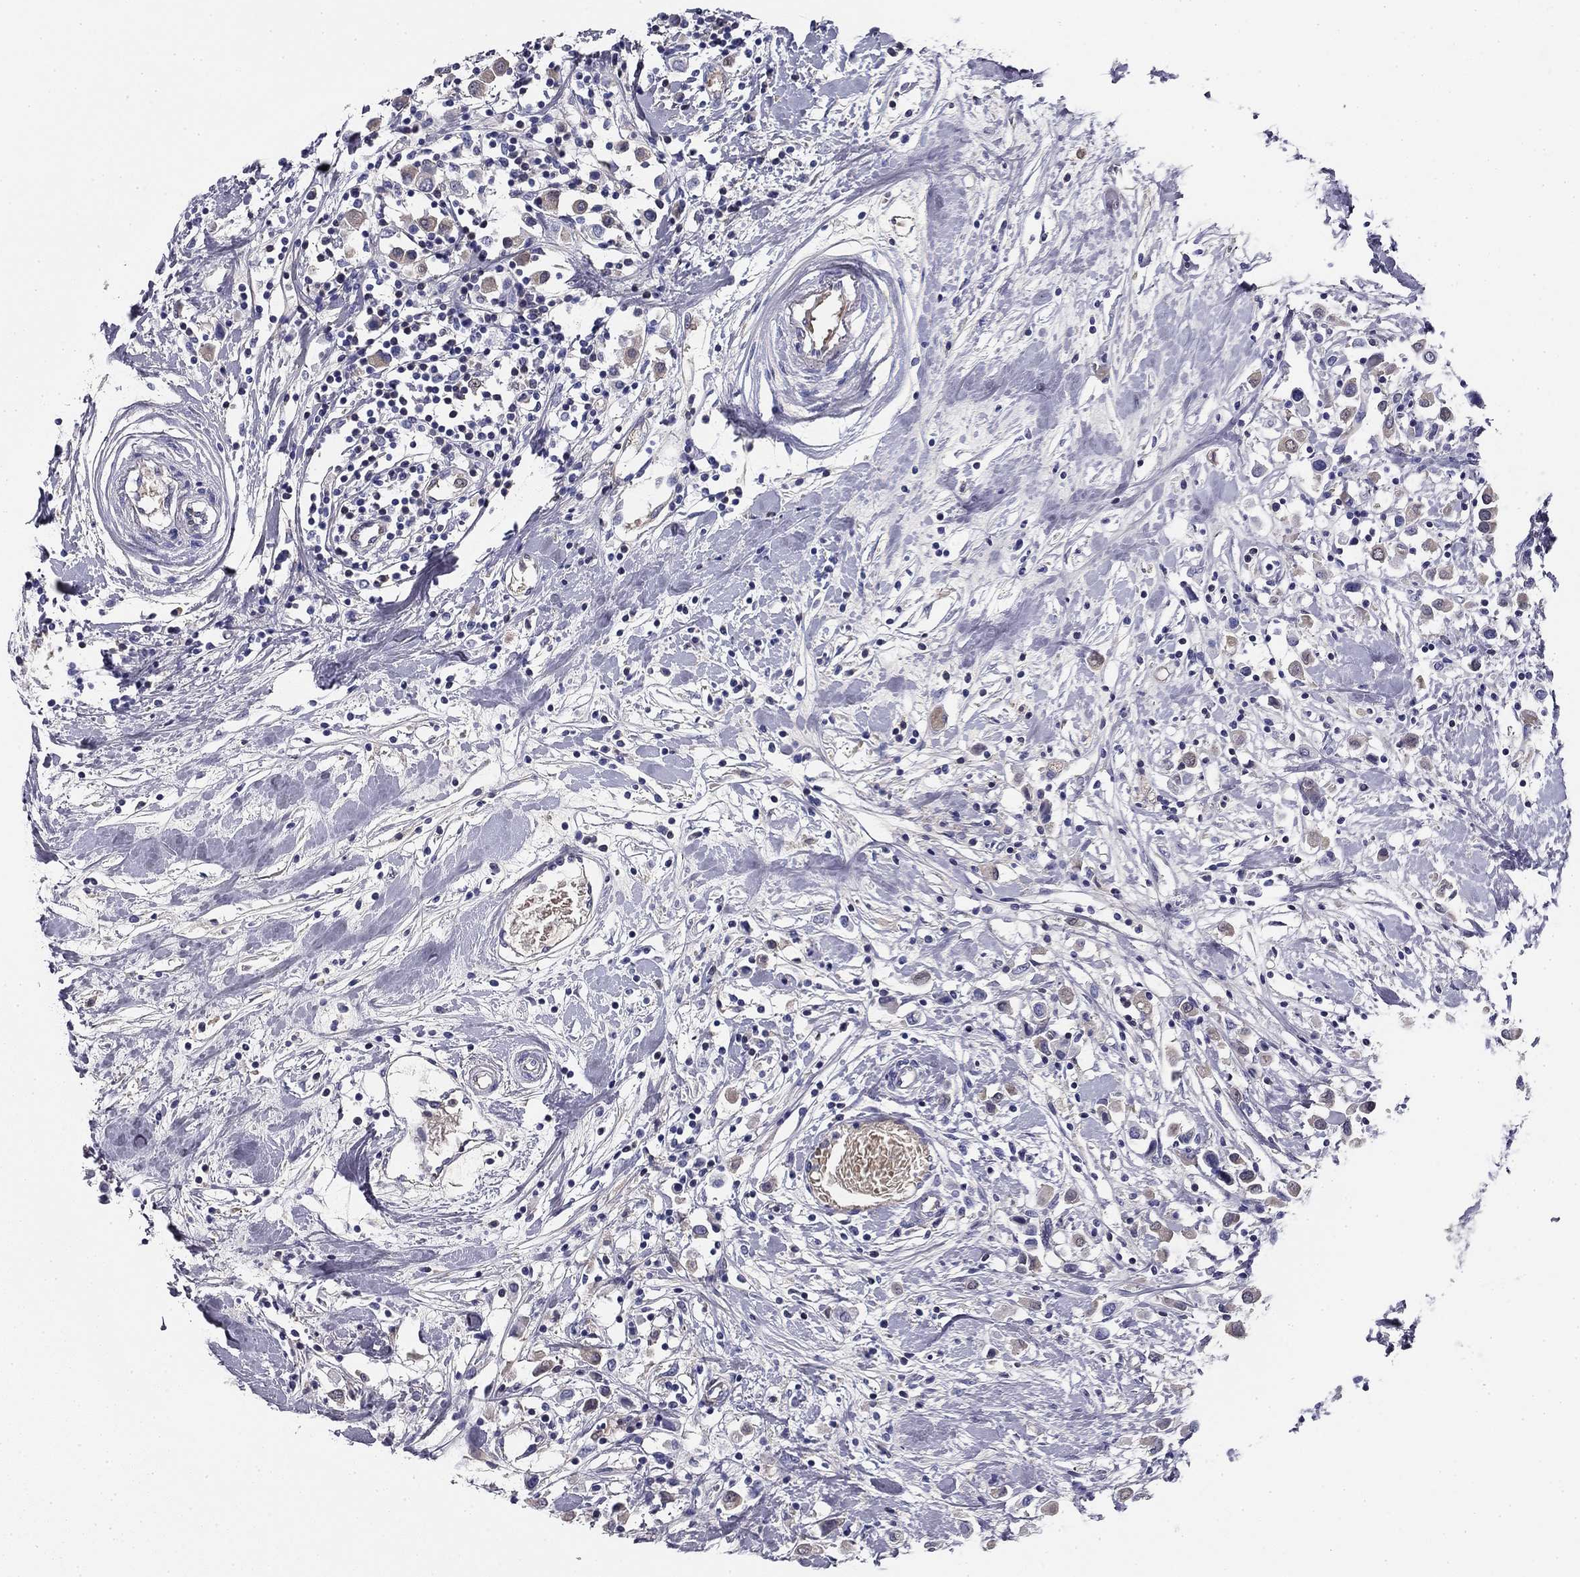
{"staining": {"intensity": "weak", "quantity": "<25%", "location": "cytoplasmic/membranous"}, "tissue": "breast cancer", "cell_type": "Tumor cells", "image_type": "cancer", "snomed": [{"axis": "morphology", "description": "Duct carcinoma"}, {"axis": "topography", "description": "Breast"}], "caption": "The image displays no staining of tumor cells in breast cancer (intraductal carcinoma).", "gene": "CPLX4", "patient": {"sex": "female", "age": 61}}